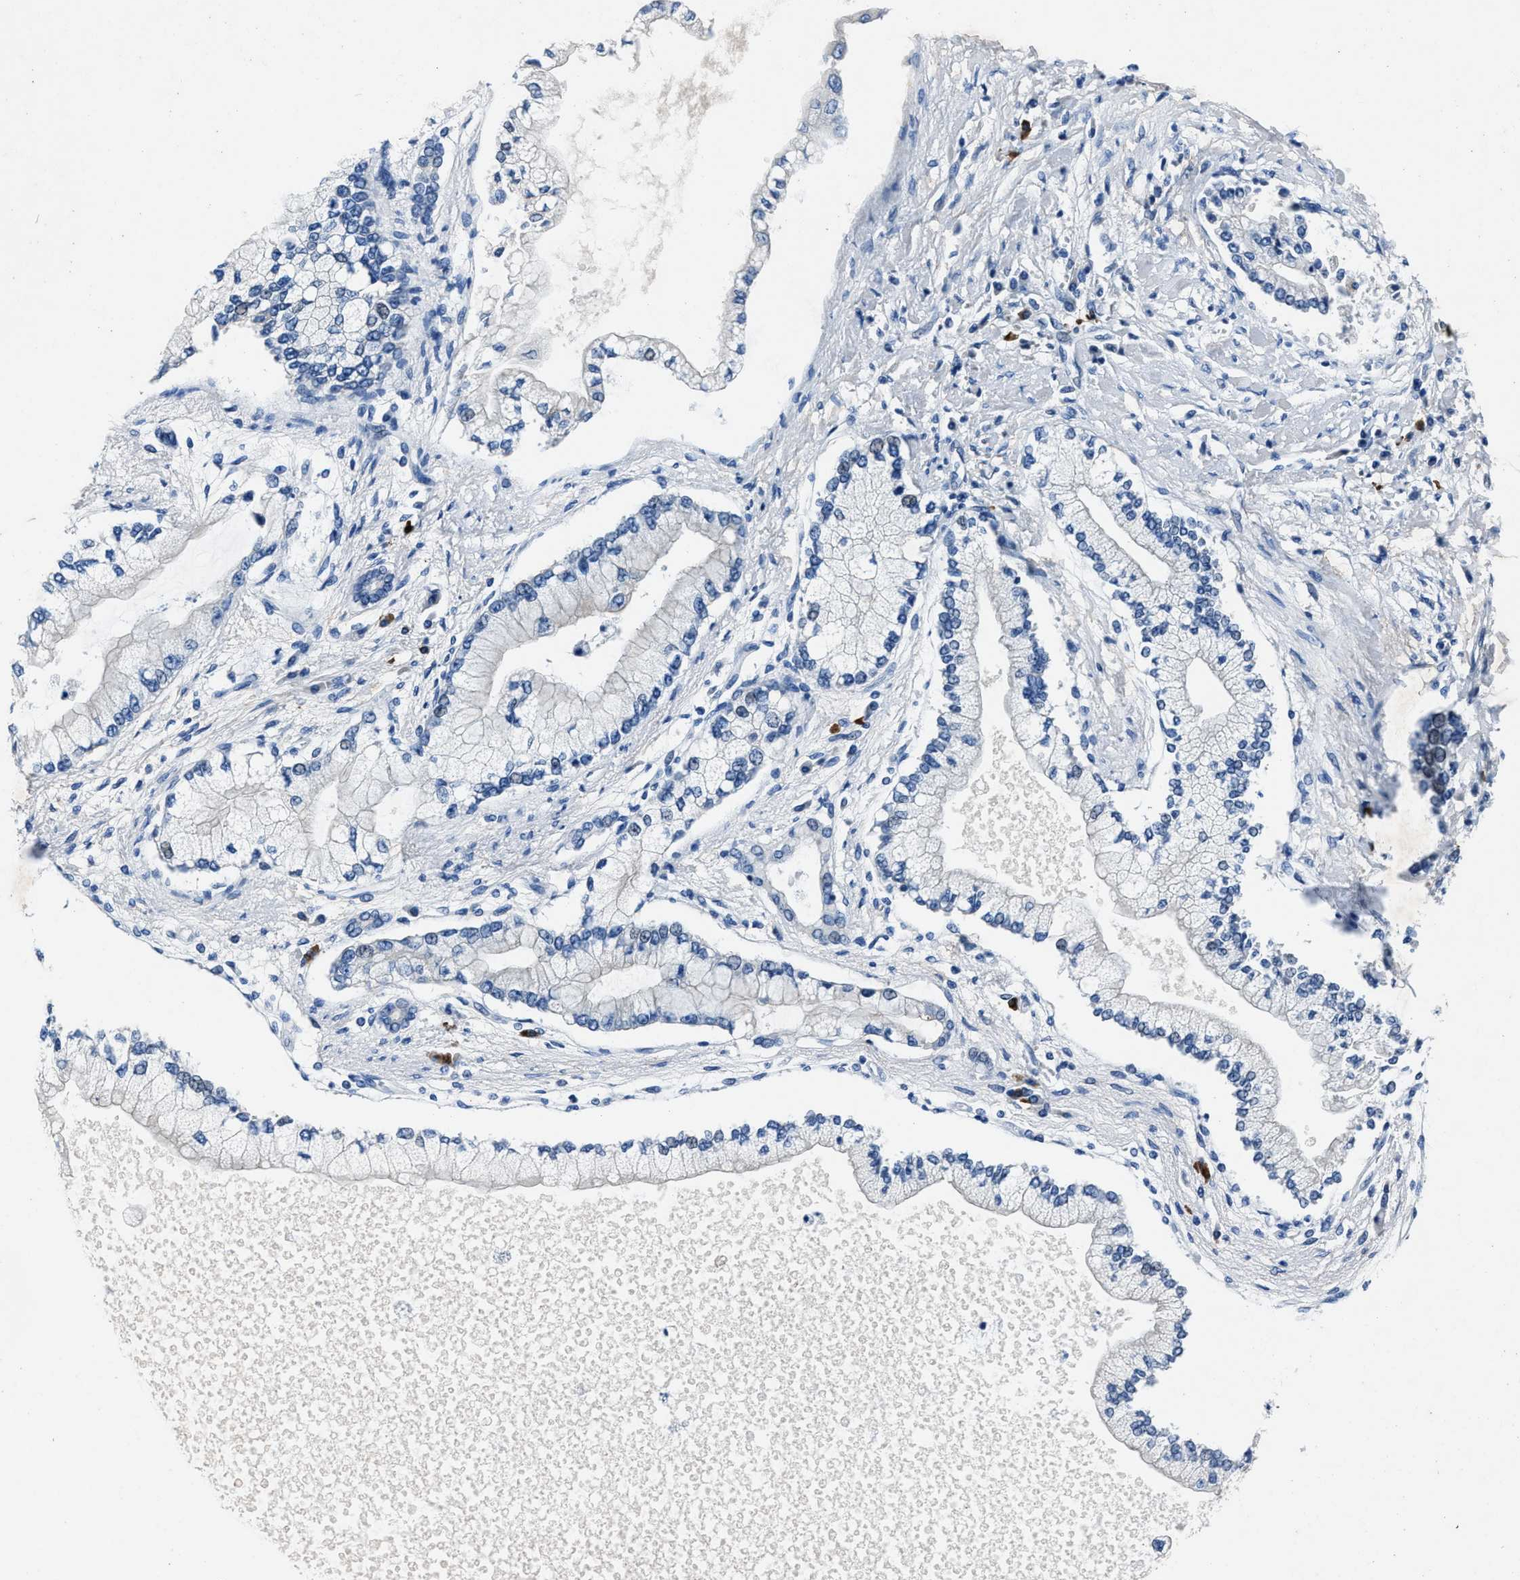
{"staining": {"intensity": "negative", "quantity": "none", "location": "none"}, "tissue": "liver cancer", "cell_type": "Tumor cells", "image_type": "cancer", "snomed": [{"axis": "morphology", "description": "Cholangiocarcinoma"}, {"axis": "topography", "description": "Liver"}], "caption": "The histopathology image reveals no significant expression in tumor cells of liver cholangiocarcinoma. (DAB (3,3'-diaminobenzidine) IHC with hematoxylin counter stain).", "gene": "NACAD", "patient": {"sex": "male", "age": 50}}